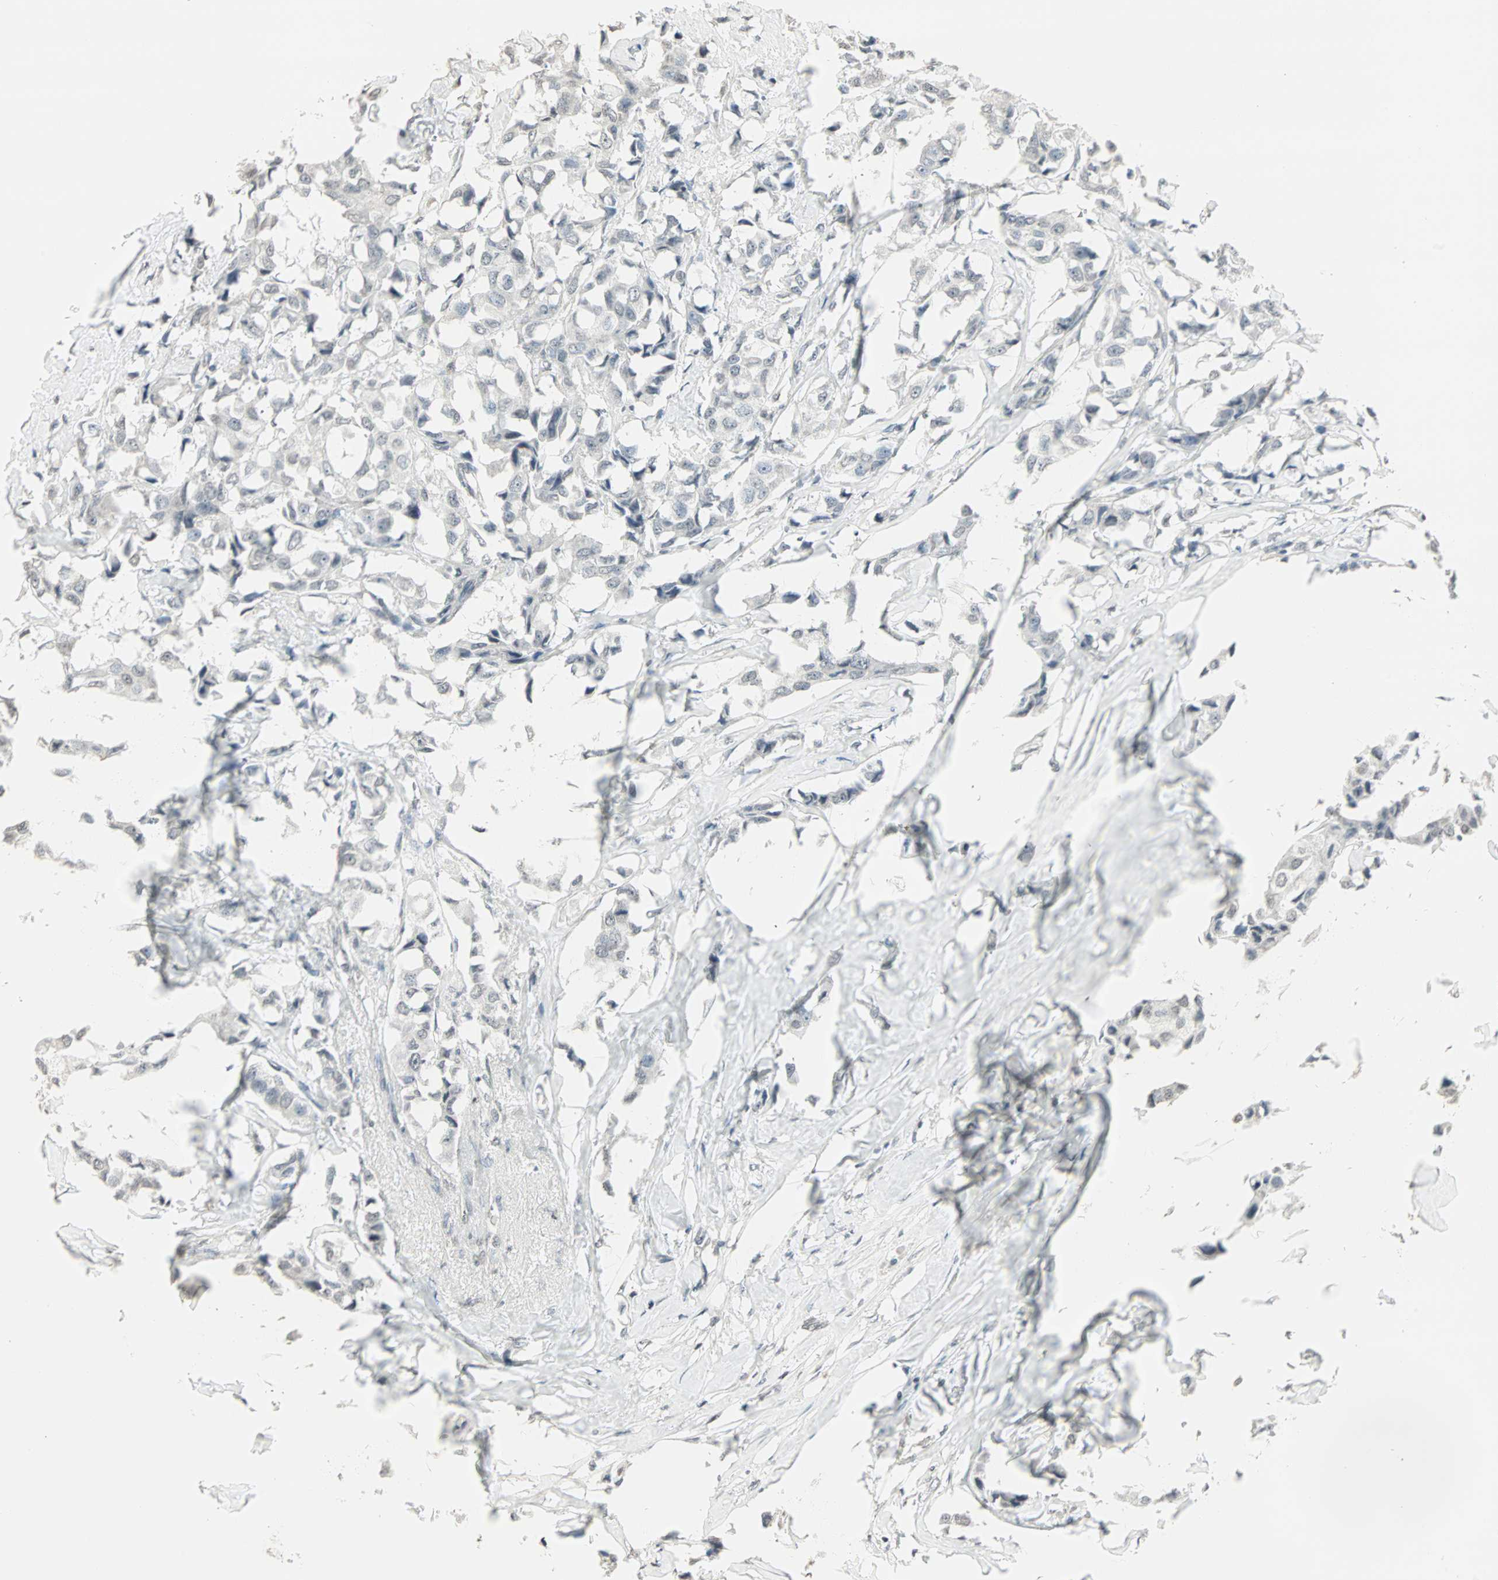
{"staining": {"intensity": "negative", "quantity": "none", "location": "none"}, "tissue": "breast cancer", "cell_type": "Tumor cells", "image_type": "cancer", "snomed": [{"axis": "morphology", "description": "Duct carcinoma"}, {"axis": "topography", "description": "Breast"}], "caption": "This is an immunohistochemistry (IHC) micrograph of human invasive ductal carcinoma (breast). There is no staining in tumor cells.", "gene": "CBLC", "patient": {"sex": "female", "age": 80}}